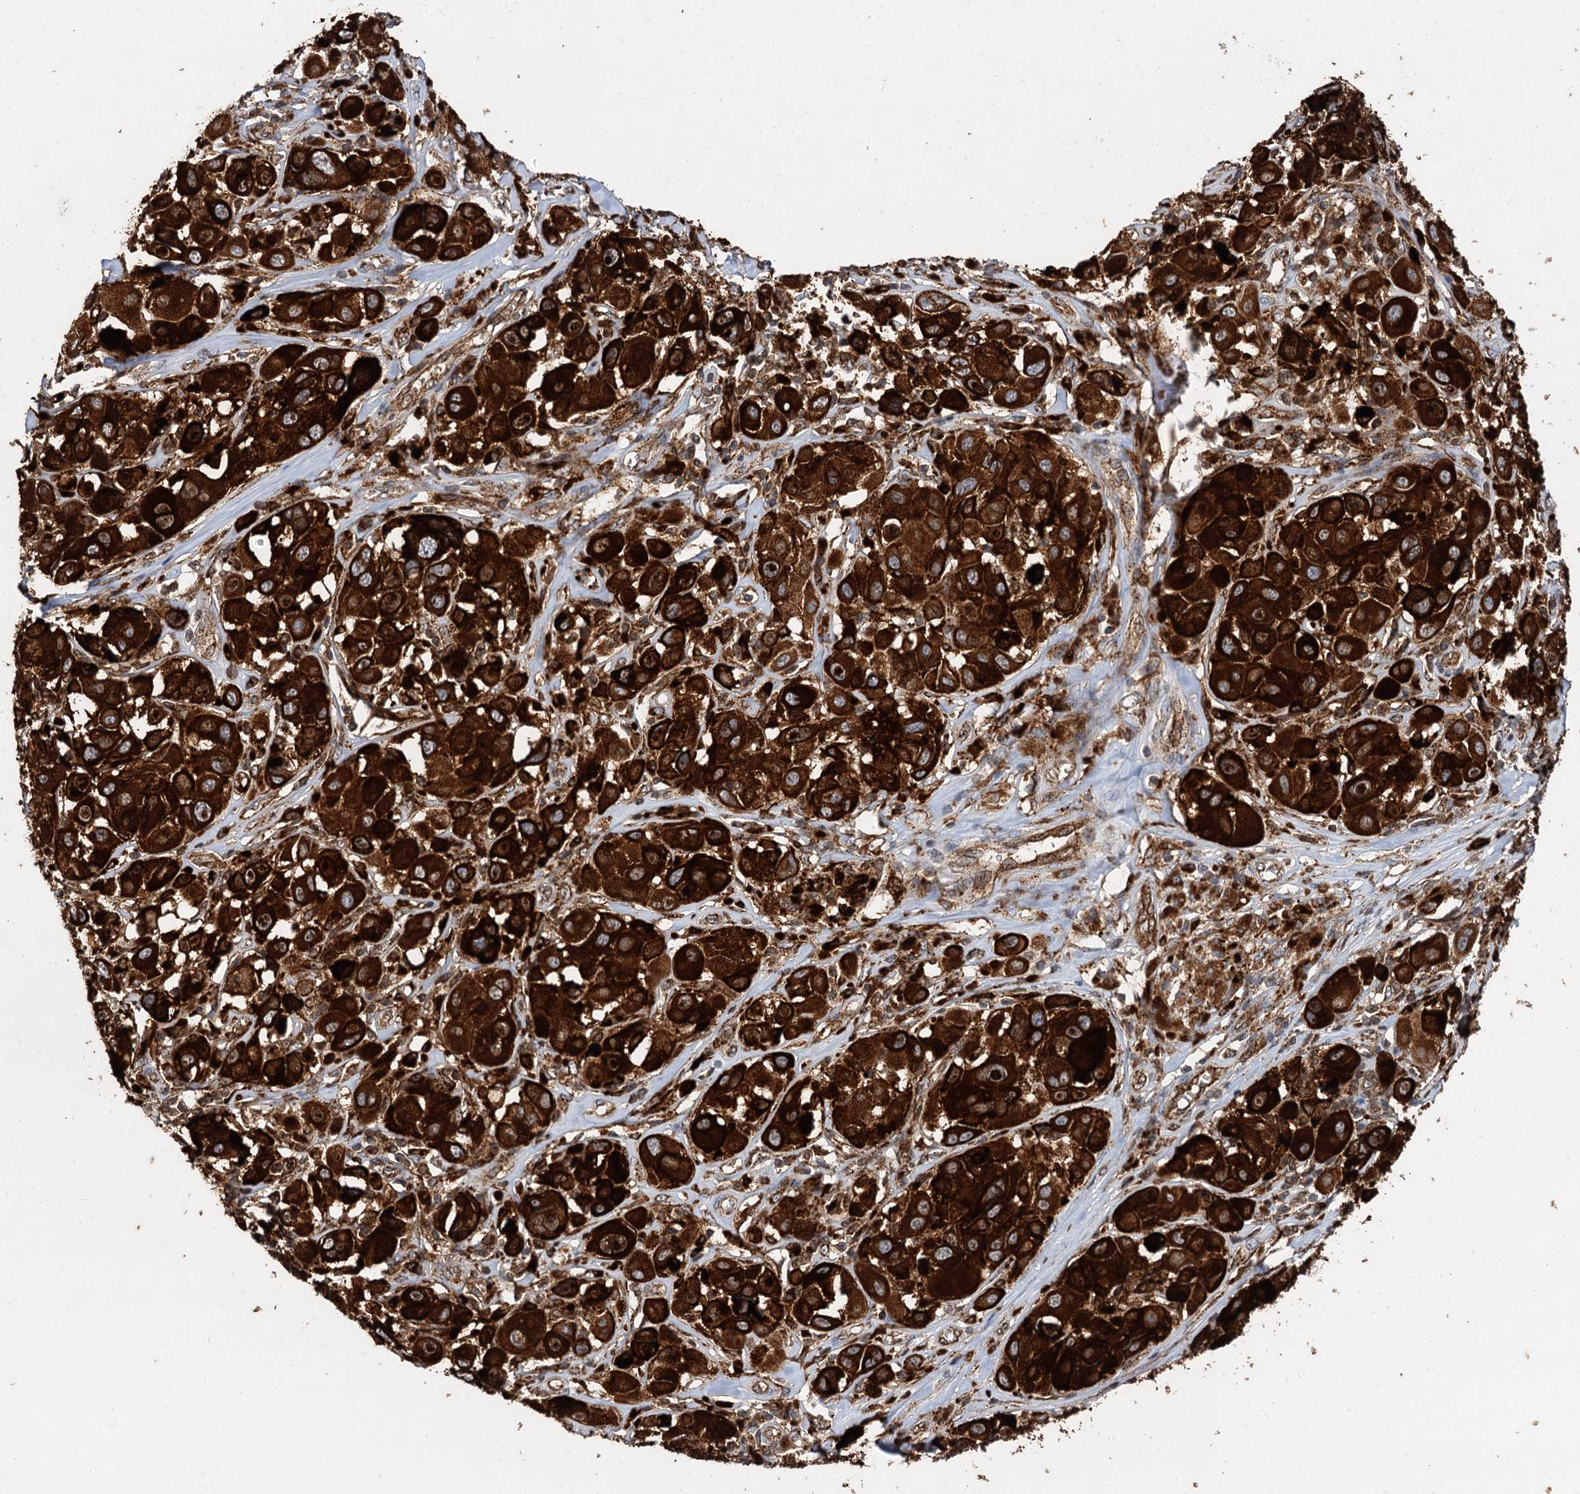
{"staining": {"intensity": "strong", "quantity": ">75%", "location": "cytoplasmic/membranous"}, "tissue": "melanoma", "cell_type": "Tumor cells", "image_type": "cancer", "snomed": [{"axis": "morphology", "description": "Malignant melanoma, Metastatic site"}, {"axis": "topography", "description": "Skin"}], "caption": "DAB (3,3'-diaminobenzidine) immunohistochemical staining of malignant melanoma (metastatic site) exhibits strong cytoplasmic/membranous protein positivity in approximately >75% of tumor cells.", "gene": "GBA1", "patient": {"sex": "male", "age": 41}}